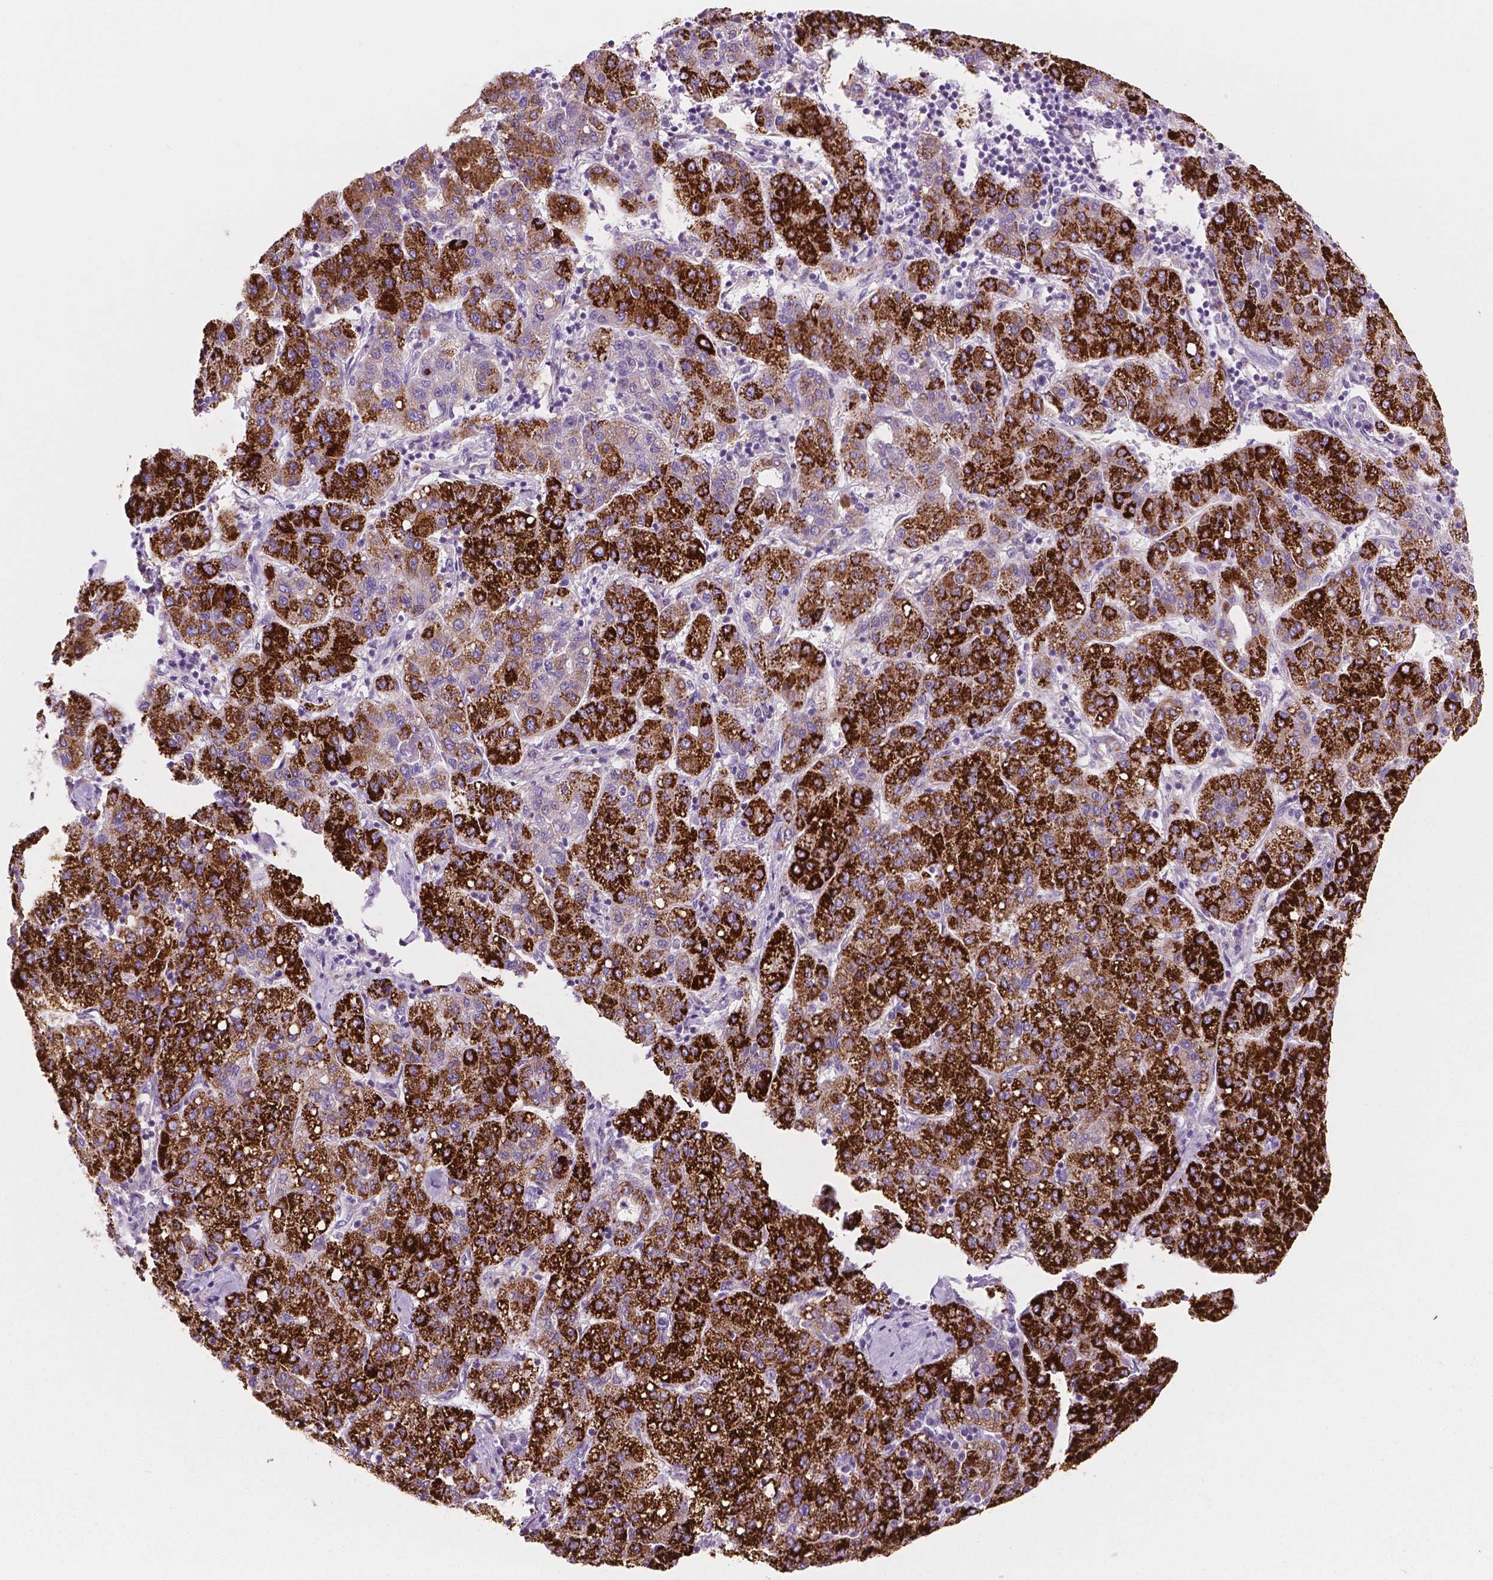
{"staining": {"intensity": "strong", "quantity": ">75%", "location": "cytoplasmic/membranous"}, "tissue": "liver cancer", "cell_type": "Tumor cells", "image_type": "cancer", "snomed": [{"axis": "morphology", "description": "Carcinoma, Hepatocellular, NOS"}, {"axis": "topography", "description": "Liver"}], "caption": "Strong cytoplasmic/membranous staining is present in about >75% of tumor cells in liver cancer.", "gene": "LRP1B", "patient": {"sex": "male", "age": 65}}